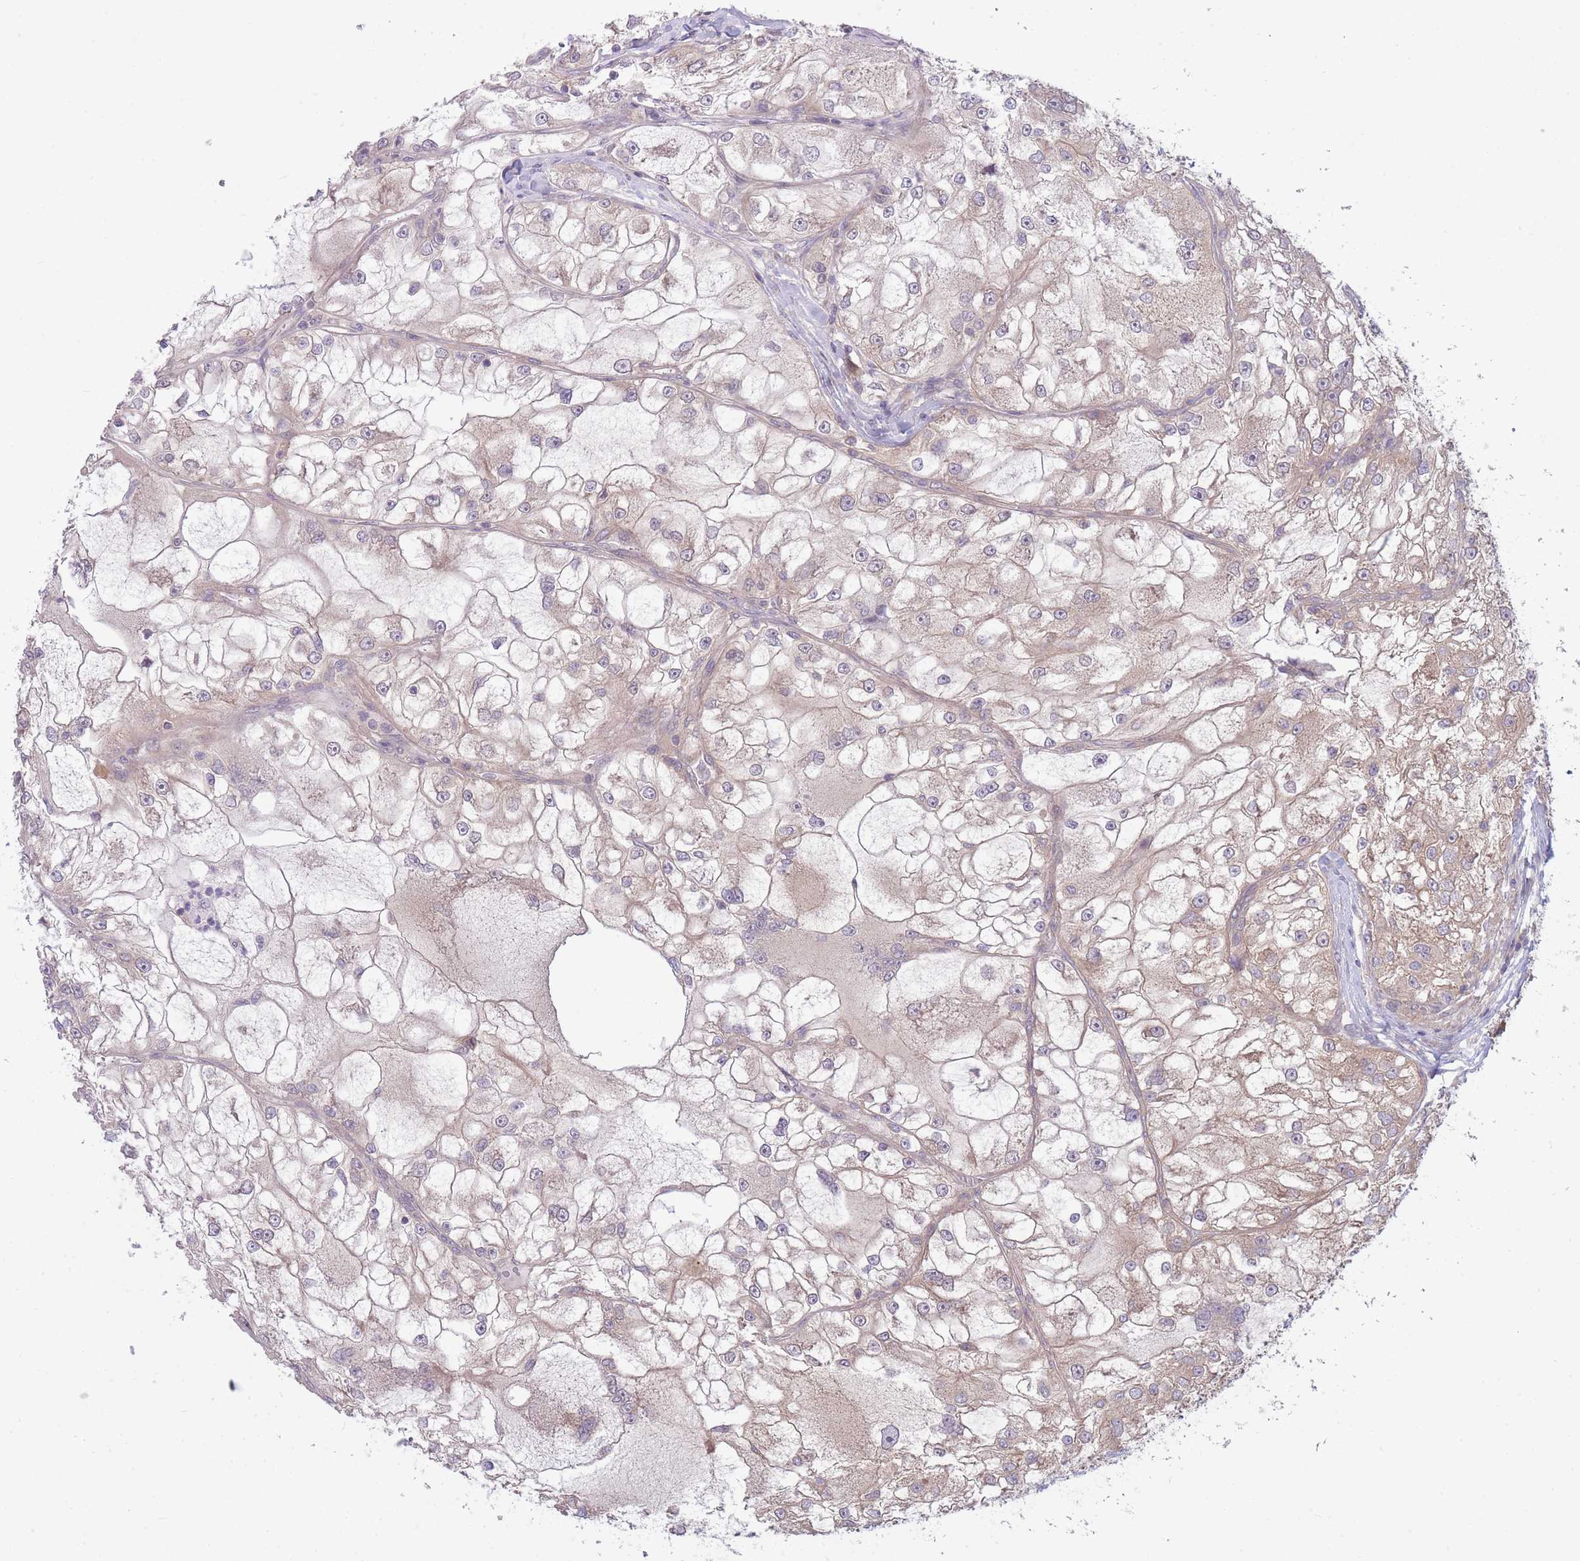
{"staining": {"intensity": "weak", "quantity": "25%-75%", "location": "cytoplasmic/membranous"}, "tissue": "renal cancer", "cell_type": "Tumor cells", "image_type": "cancer", "snomed": [{"axis": "morphology", "description": "Adenocarcinoma, NOS"}, {"axis": "topography", "description": "Kidney"}], "caption": "The histopathology image reveals staining of renal adenocarcinoma, revealing weak cytoplasmic/membranous protein positivity (brown color) within tumor cells.", "gene": "PFDN6", "patient": {"sex": "female", "age": 72}}